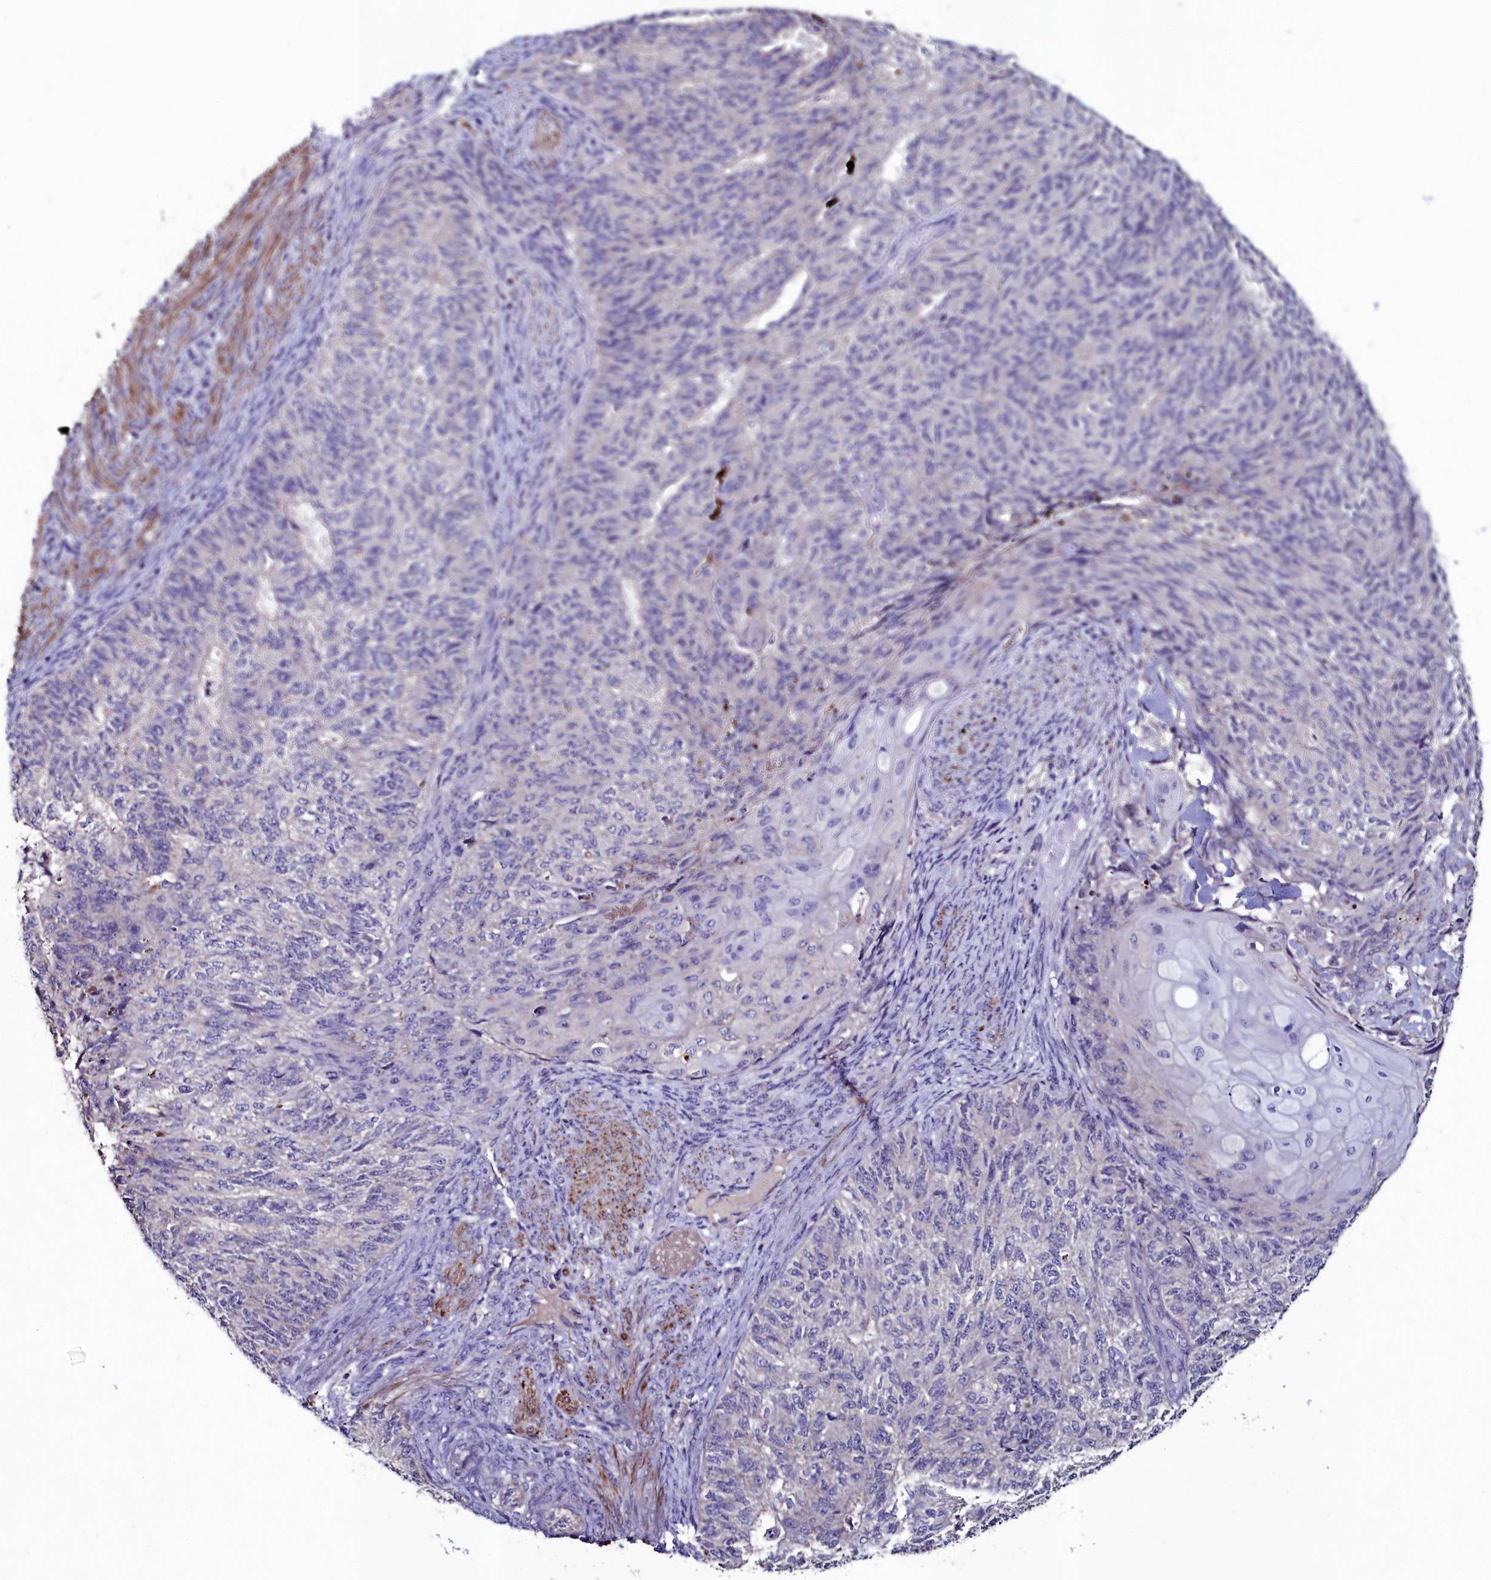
{"staining": {"intensity": "negative", "quantity": "none", "location": "none"}, "tissue": "endometrial cancer", "cell_type": "Tumor cells", "image_type": "cancer", "snomed": [{"axis": "morphology", "description": "Adenocarcinoma, NOS"}, {"axis": "topography", "description": "Endometrium"}], "caption": "Immunohistochemistry (IHC) of endometrial cancer displays no expression in tumor cells.", "gene": "AMBRA1", "patient": {"sex": "female", "age": 32}}